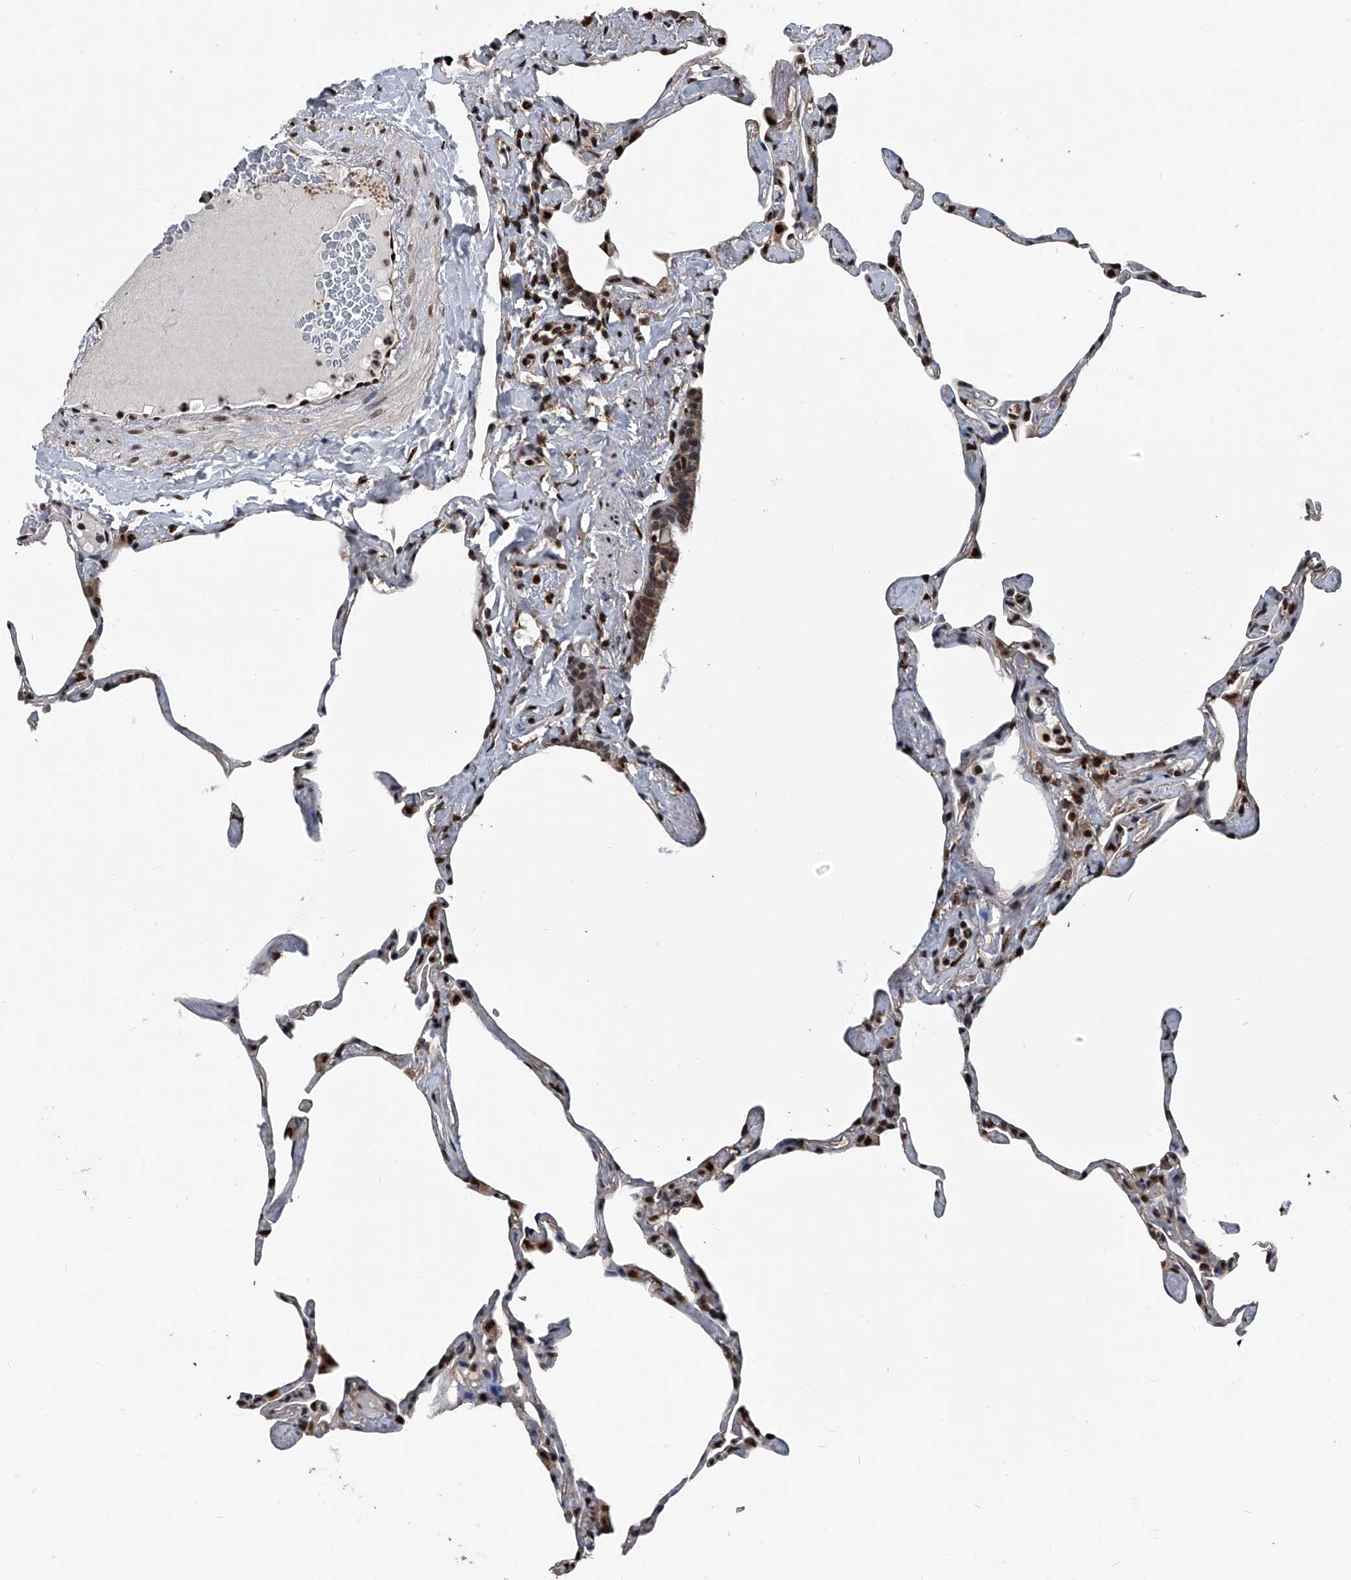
{"staining": {"intensity": "moderate", "quantity": ">75%", "location": "nuclear"}, "tissue": "lung", "cell_type": "Alveolar cells", "image_type": "normal", "snomed": [{"axis": "morphology", "description": "Normal tissue, NOS"}, {"axis": "topography", "description": "Lung"}], "caption": "Immunohistochemical staining of benign lung demonstrates moderate nuclear protein positivity in approximately >75% of alveolar cells. (DAB IHC with brightfield microscopy, high magnification).", "gene": "FKBP5", "patient": {"sex": "male", "age": 65}}